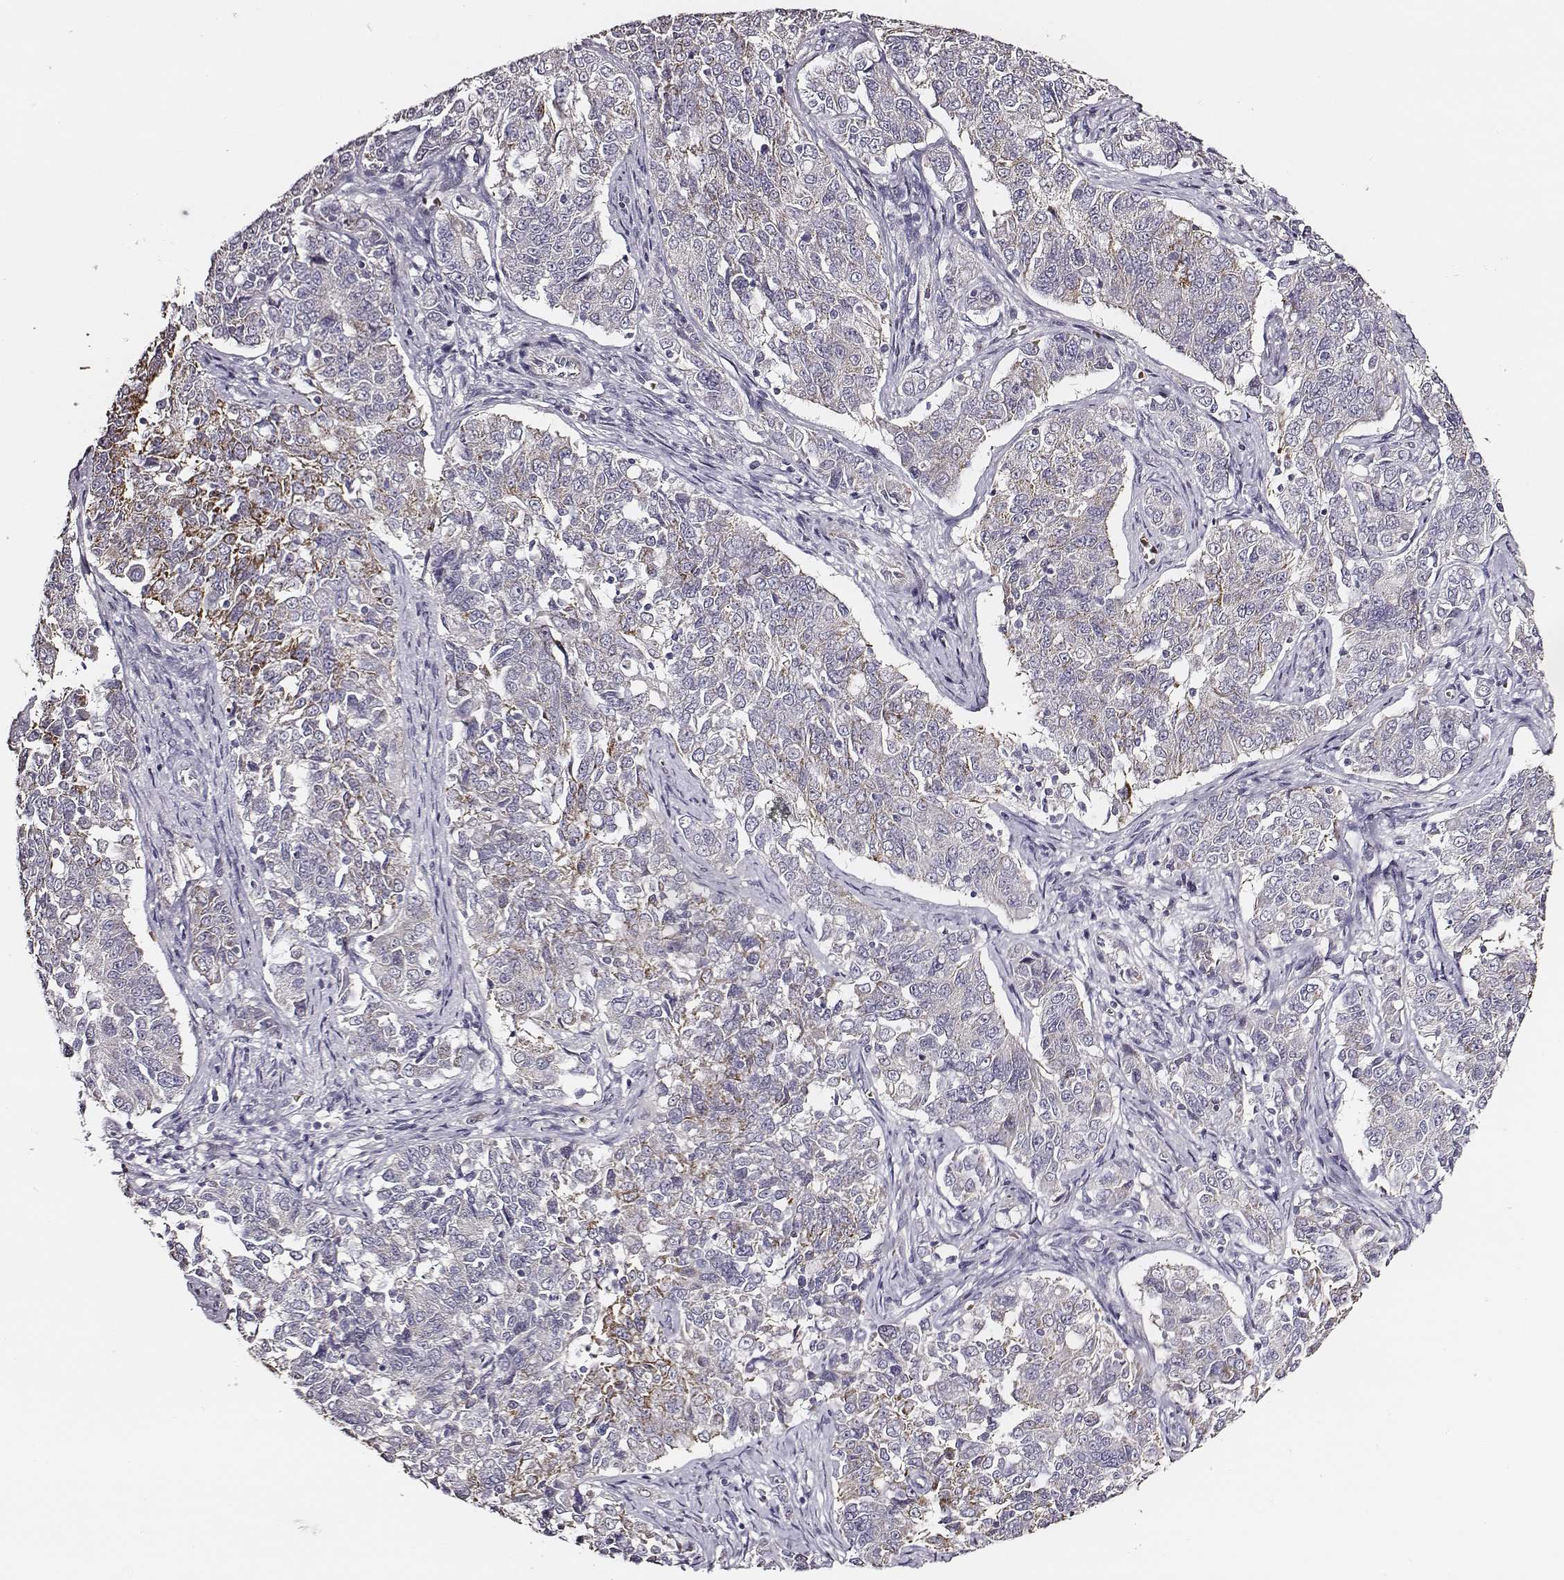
{"staining": {"intensity": "moderate", "quantity": "<25%", "location": "cytoplasmic/membranous"}, "tissue": "endometrial cancer", "cell_type": "Tumor cells", "image_type": "cancer", "snomed": [{"axis": "morphology", "description": "Adenocarcinoma, NOS"}, {"axis": "topography", "description": "Endometrium"}], "caption": "Moderate cytoplasmic/membranous positivity is appreciated in about <25% of tumor cells in endometrial adenocarcinoma.", "gene": "AADAT", "patient": {"sex": "female", "age": 43}}